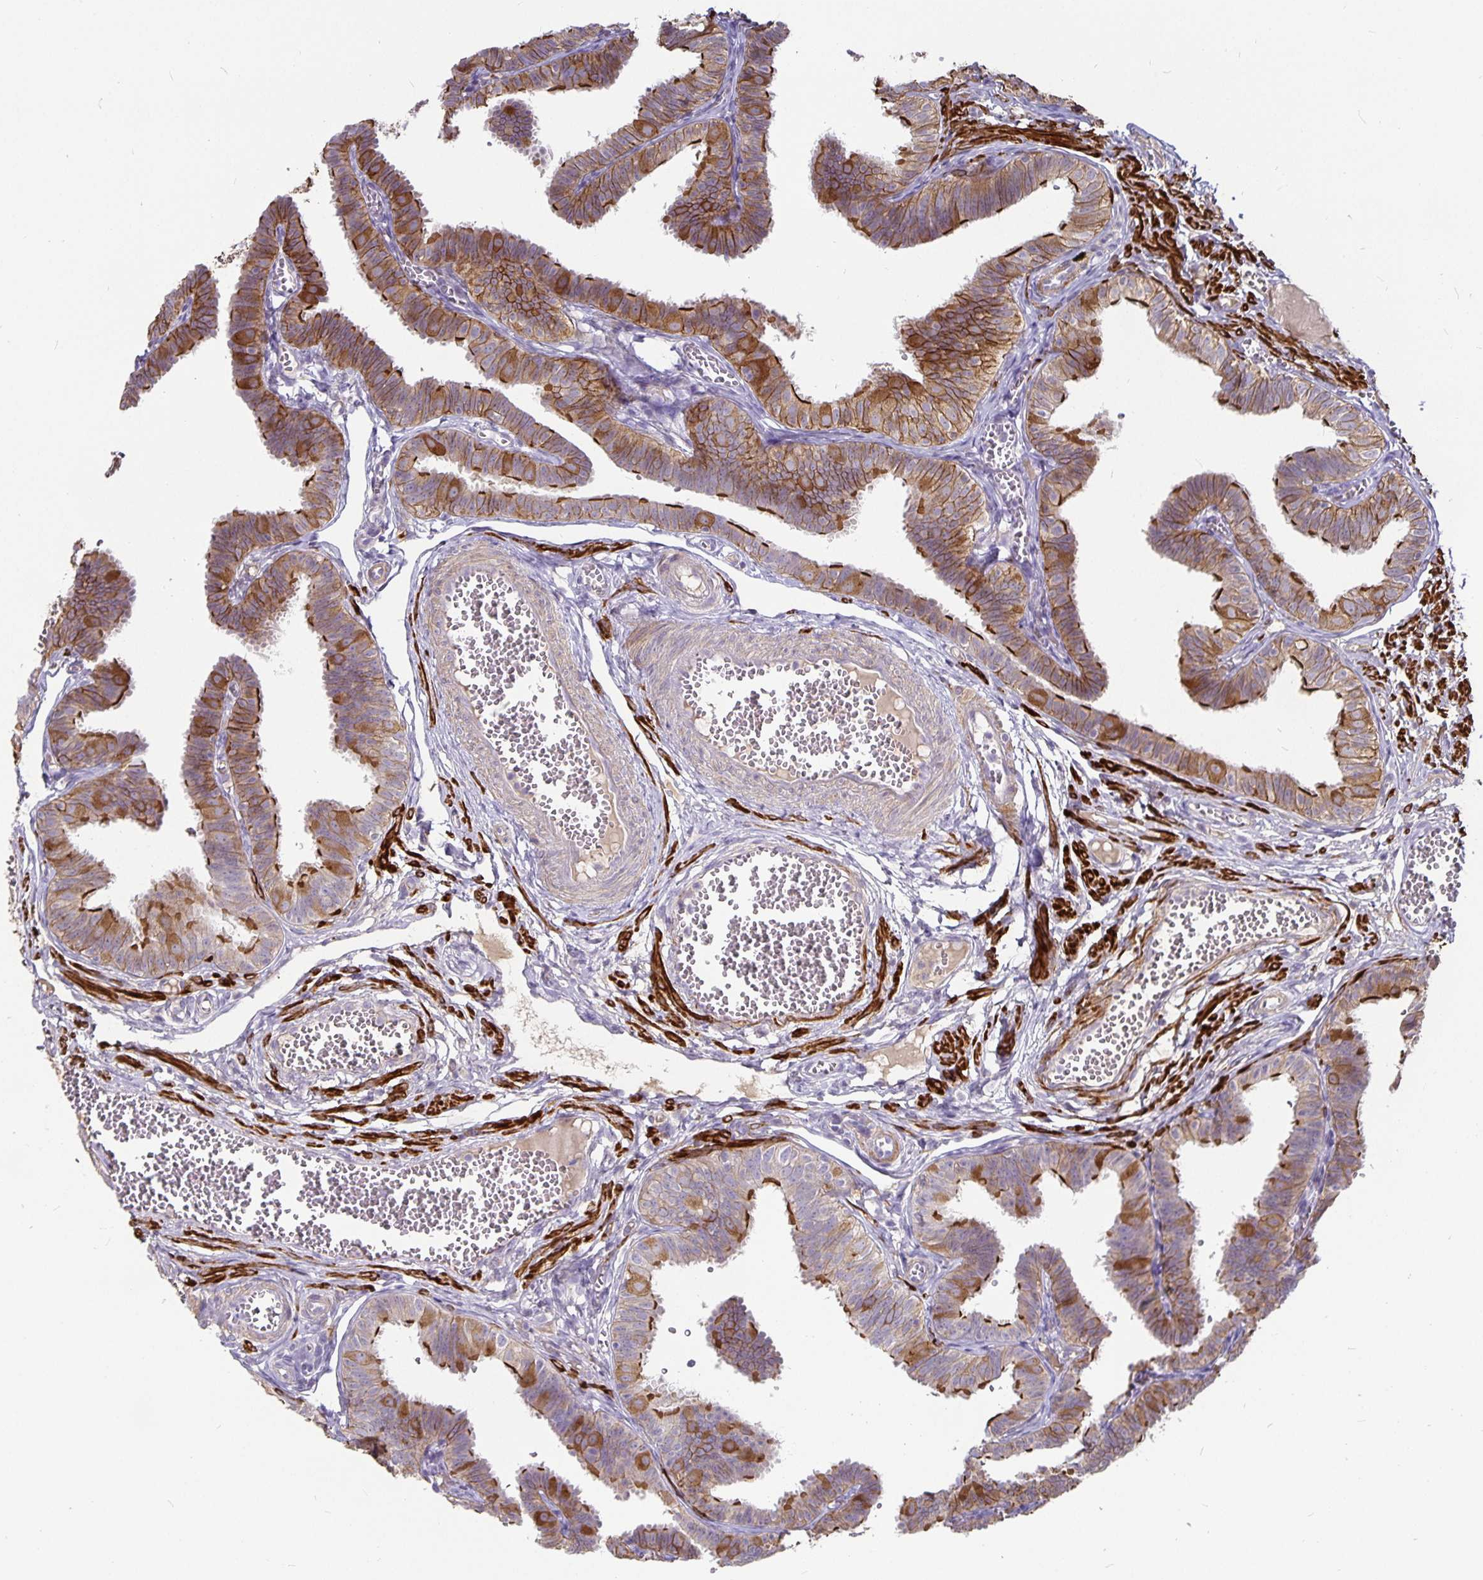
{"staining": {"intensity": "moderate", "quantity": "25%-75%", "location": "cytoplasmic/membranous"}, "tissue": "fallopian tube", "cell_type": "Glandular cells", "image_type": "normal", "snomed": [{"axis": "morphology", "description": "Normal tissue, NOS"}, {"axis": "topography", "description": "Fallopian tube"}], "caption": "An immunohistochemistry micrograph of benign tissue is shown. Protein staining in brown labels moderate cytoplasmic/membranous positivity in fallopian tube within glandular cells.", "gene": "CA12", "patient": {"sex": "female", "age": 25}}